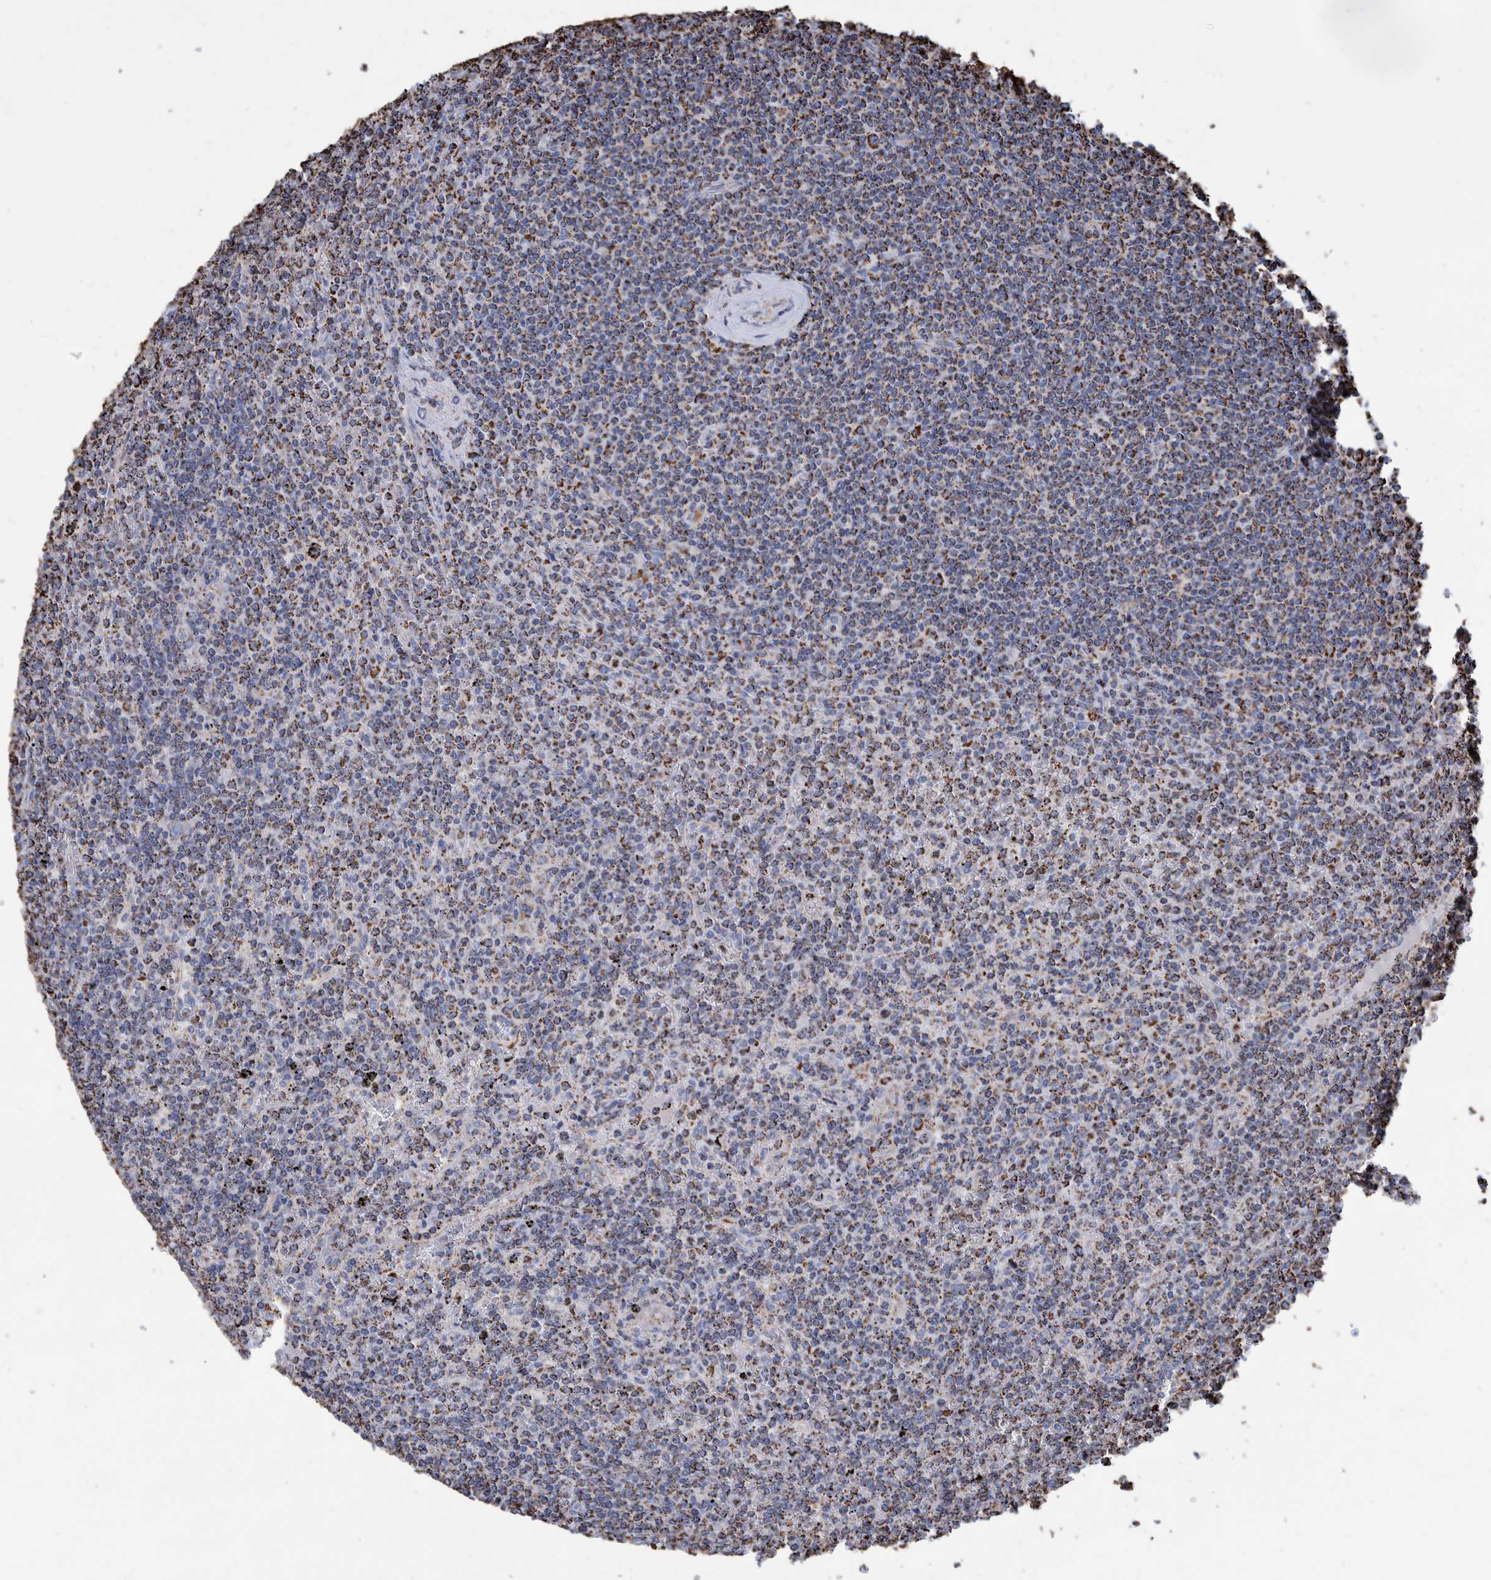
{"staining": {"intensity": "strong", "quantity": ">75%", "location": "cytoplasmic/membranous"}, "tissue": "lymphoma", "cell_type": "Tumor cells", "image_type": "cancer", "snomed": [{"axis": "morphology", "description": "Malignant lymphoma, non-Hodgkin's type, Low grade"}, {"axis": "topography", "description": "Spleen"}], "caption": "Immunohistochemical staining of lymphoma demonstrates high levels of strong cytoplasmic/membranous protein positivity in approximately >75% of tumor cells.", "gene": "VPS26C", "patient": {"sex": "female", "age": 19}}